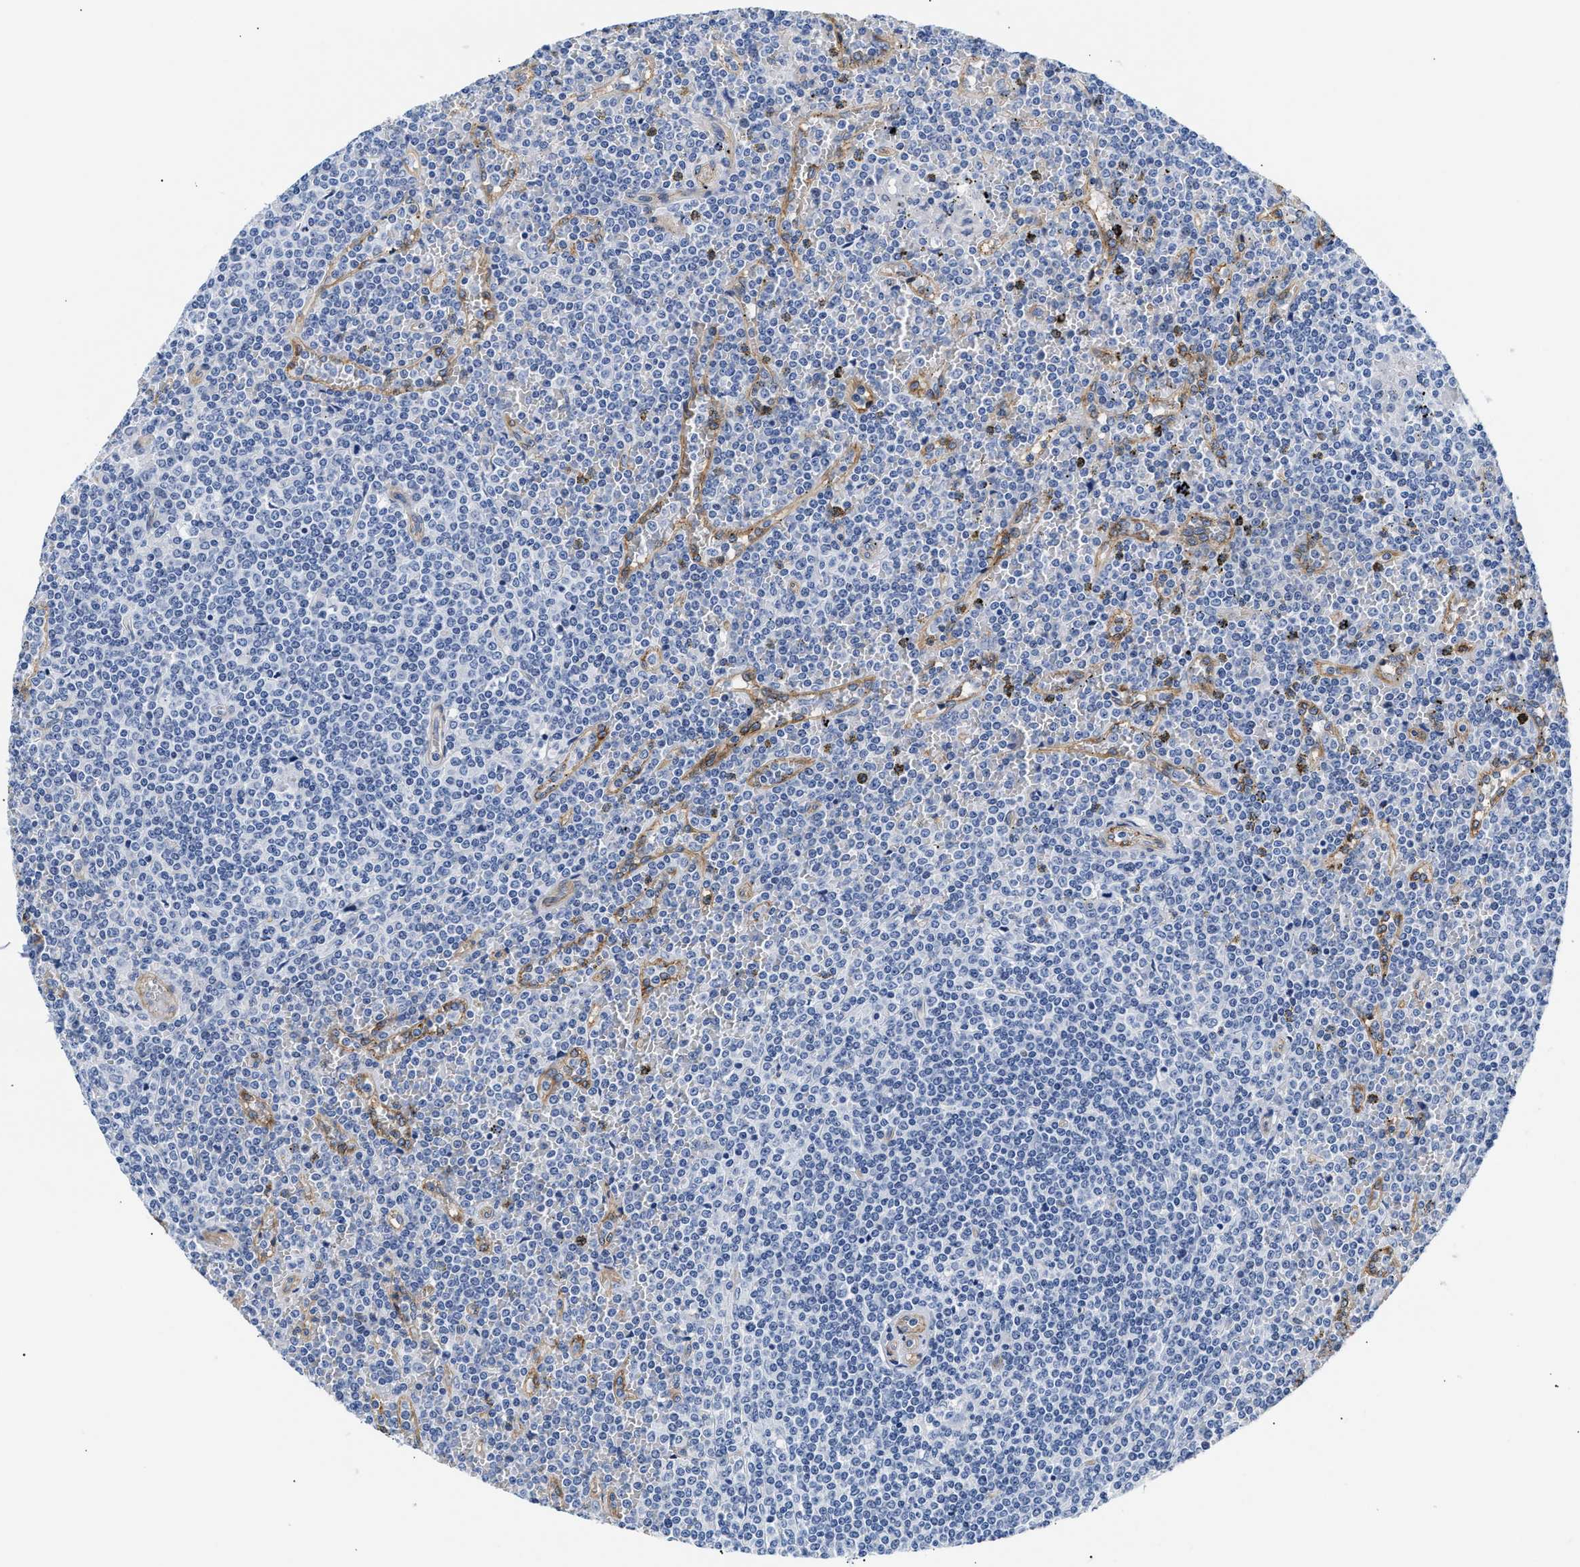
{"staining": {"intensity": "negative", "quantity": "none", "location": "none"}, "tissue": "lymphoma", "cell_type": "Tumor cells", "image_type": "cancer", "snomed": [{"axis": "morphology", "description": "Malignant lymphoma, non-Hodgkin's type, Low grade"}, {"axis": "topography", "description": "Spleen"}], "caption": "IHC photomicrograph of neoplastic tissue: human low-grade malignant lymphoma, non-Hodgkin's type stained with DAB (3,3'-diaminobenzidine) shows no significant protein expression in tumor cells. Nuclei are stained in blue.", "gene": "TRIM29", "patient": {"sex": "female", "age": 19}}